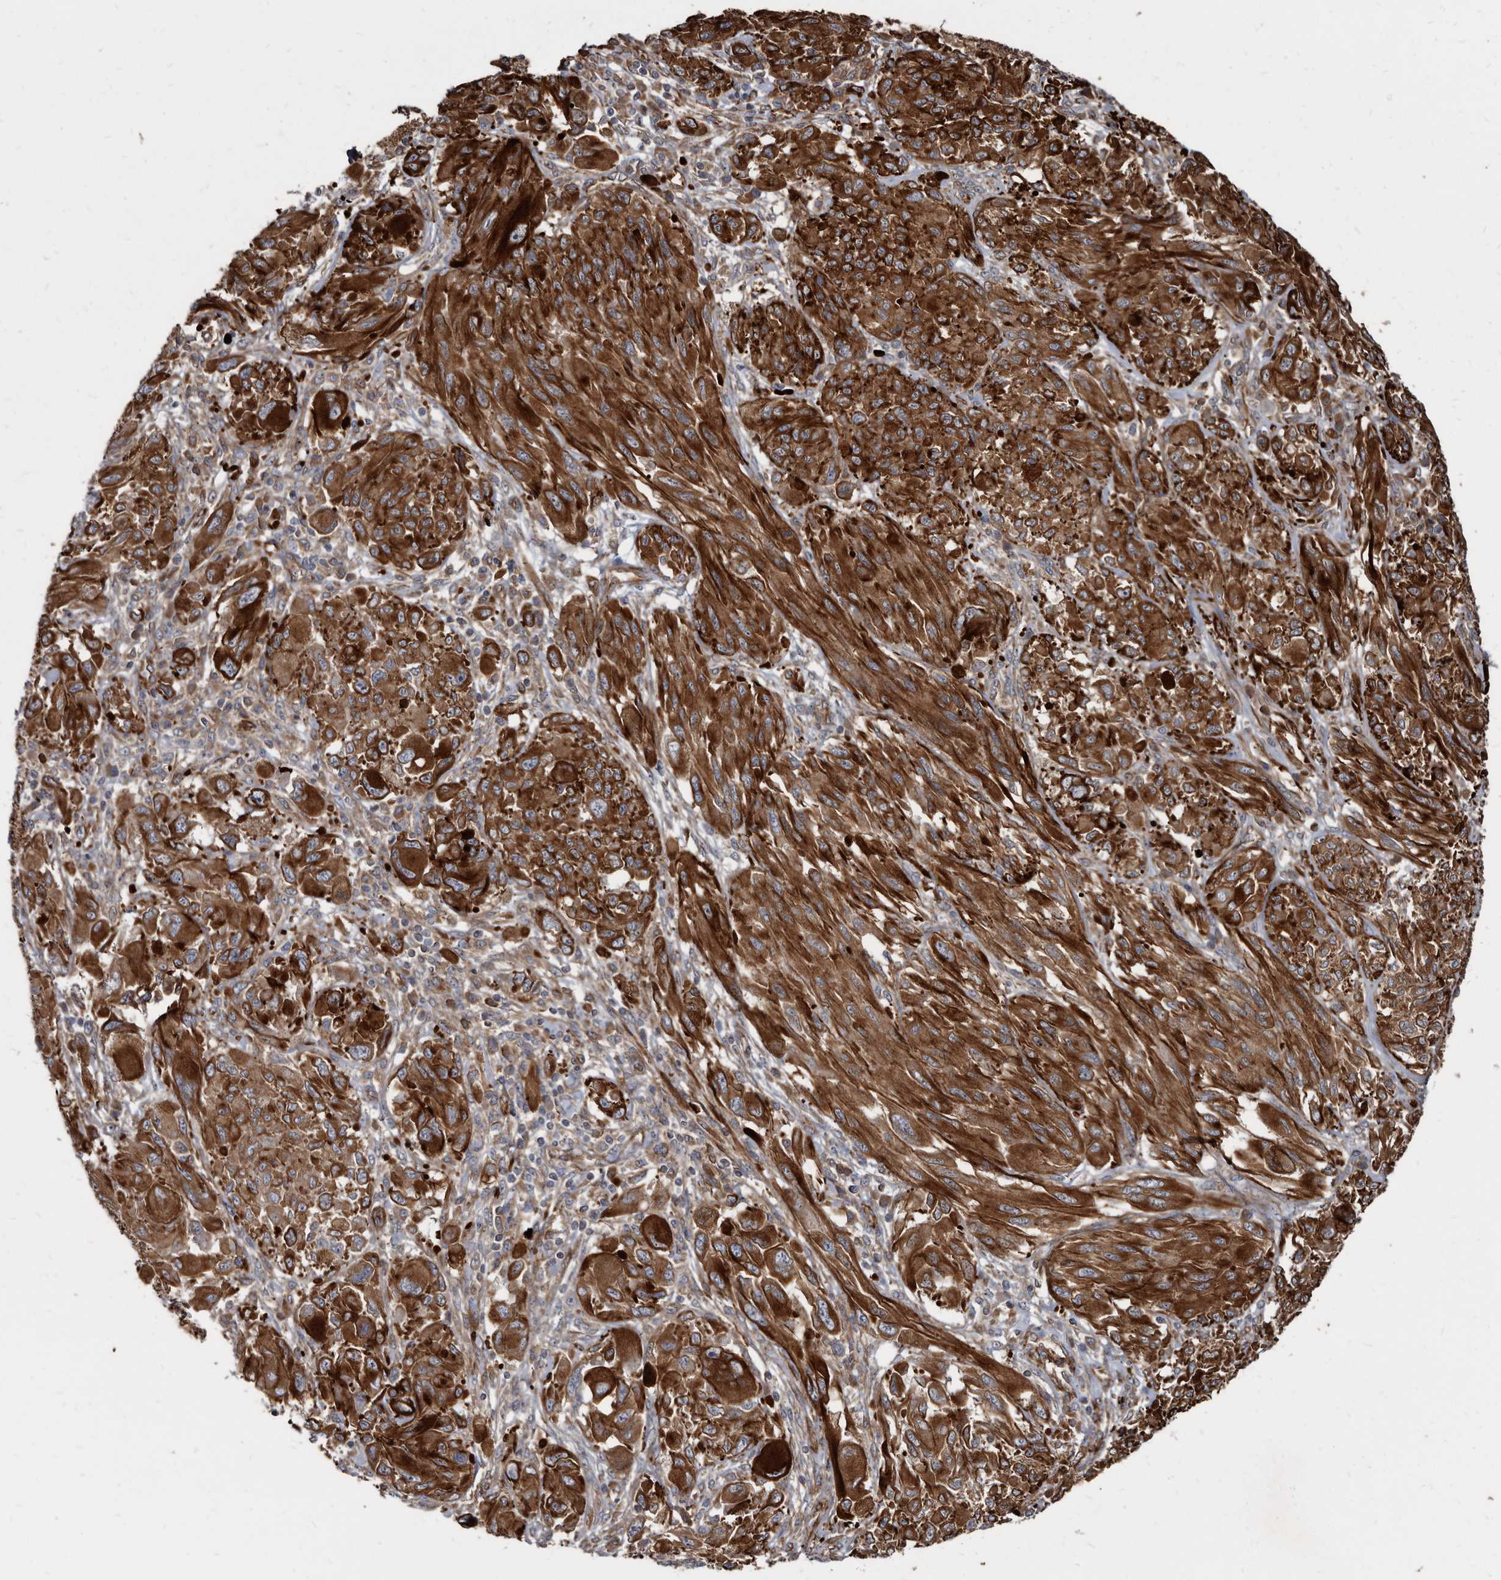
{"staining": {"intensity": "strong", "quantity": ">75%", "location": "cytoplasmic/membranous"}, "tissue": "melanoma", "cell_type": "Tumor cells", "image_type": "cancer", "snomed": [{"axis": "morphology", "description": "Malignant melanoma, NOS"}, {"axis": "topography", "description": "Skin"}], "caption": "Approximately >75% of tumor cells in human melanoma reveal strong cytoplasmic/membranous protein staining as visualized by brown immunohistochemical staining.", "gene": "KCTD20", "patient": {"sex": "female", "age": 91}}